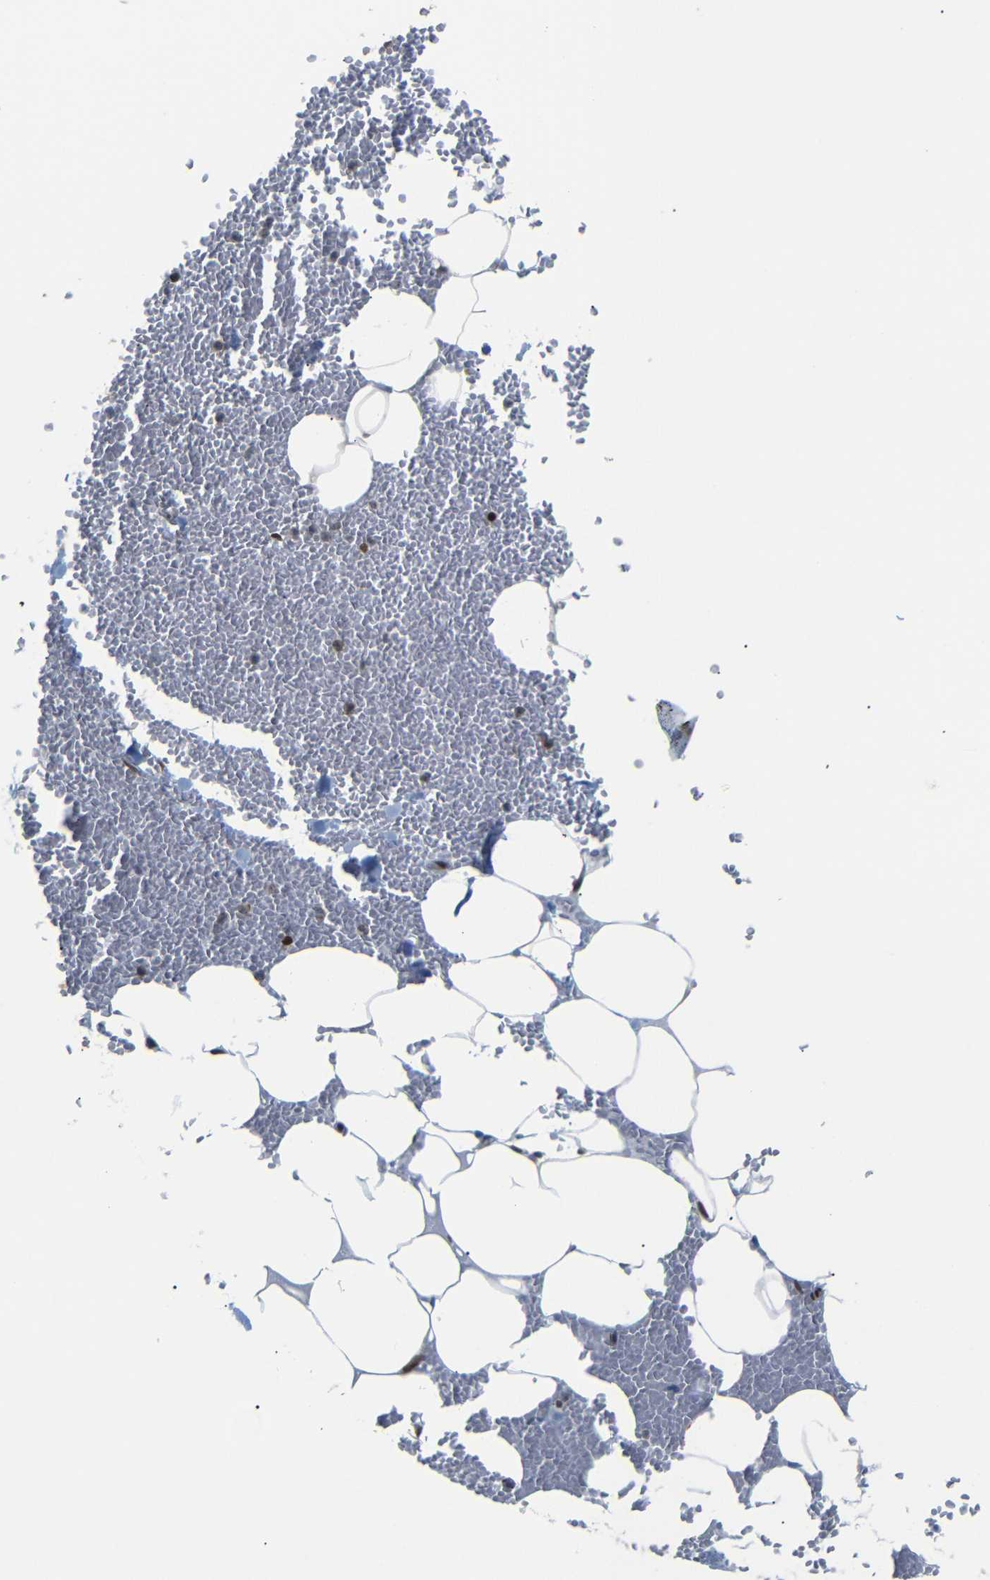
{"staining": {"intensity": "moderate", "quantity": ">75%", "location": "nuclear"}, "tissue": "adipose tissue", "cell_type": "Adipocytes", "image_type": "normal", "snomed": [{"axis": "morphology", "description": "Normal tissue, NOS"}, {"axis": "topography", "description": "Adipose tissue"}, {"axis": "topography", "description": "Peripheral nerve tissue"}], "caption": "An image showing moderate nuclear staining in about >75% of adipocytes in unremarkable adipose tissue, as visualized by brown immunohistochemical staining.", "gene": "SPCS2", "patient": {"sex": "male", "age": 52}}